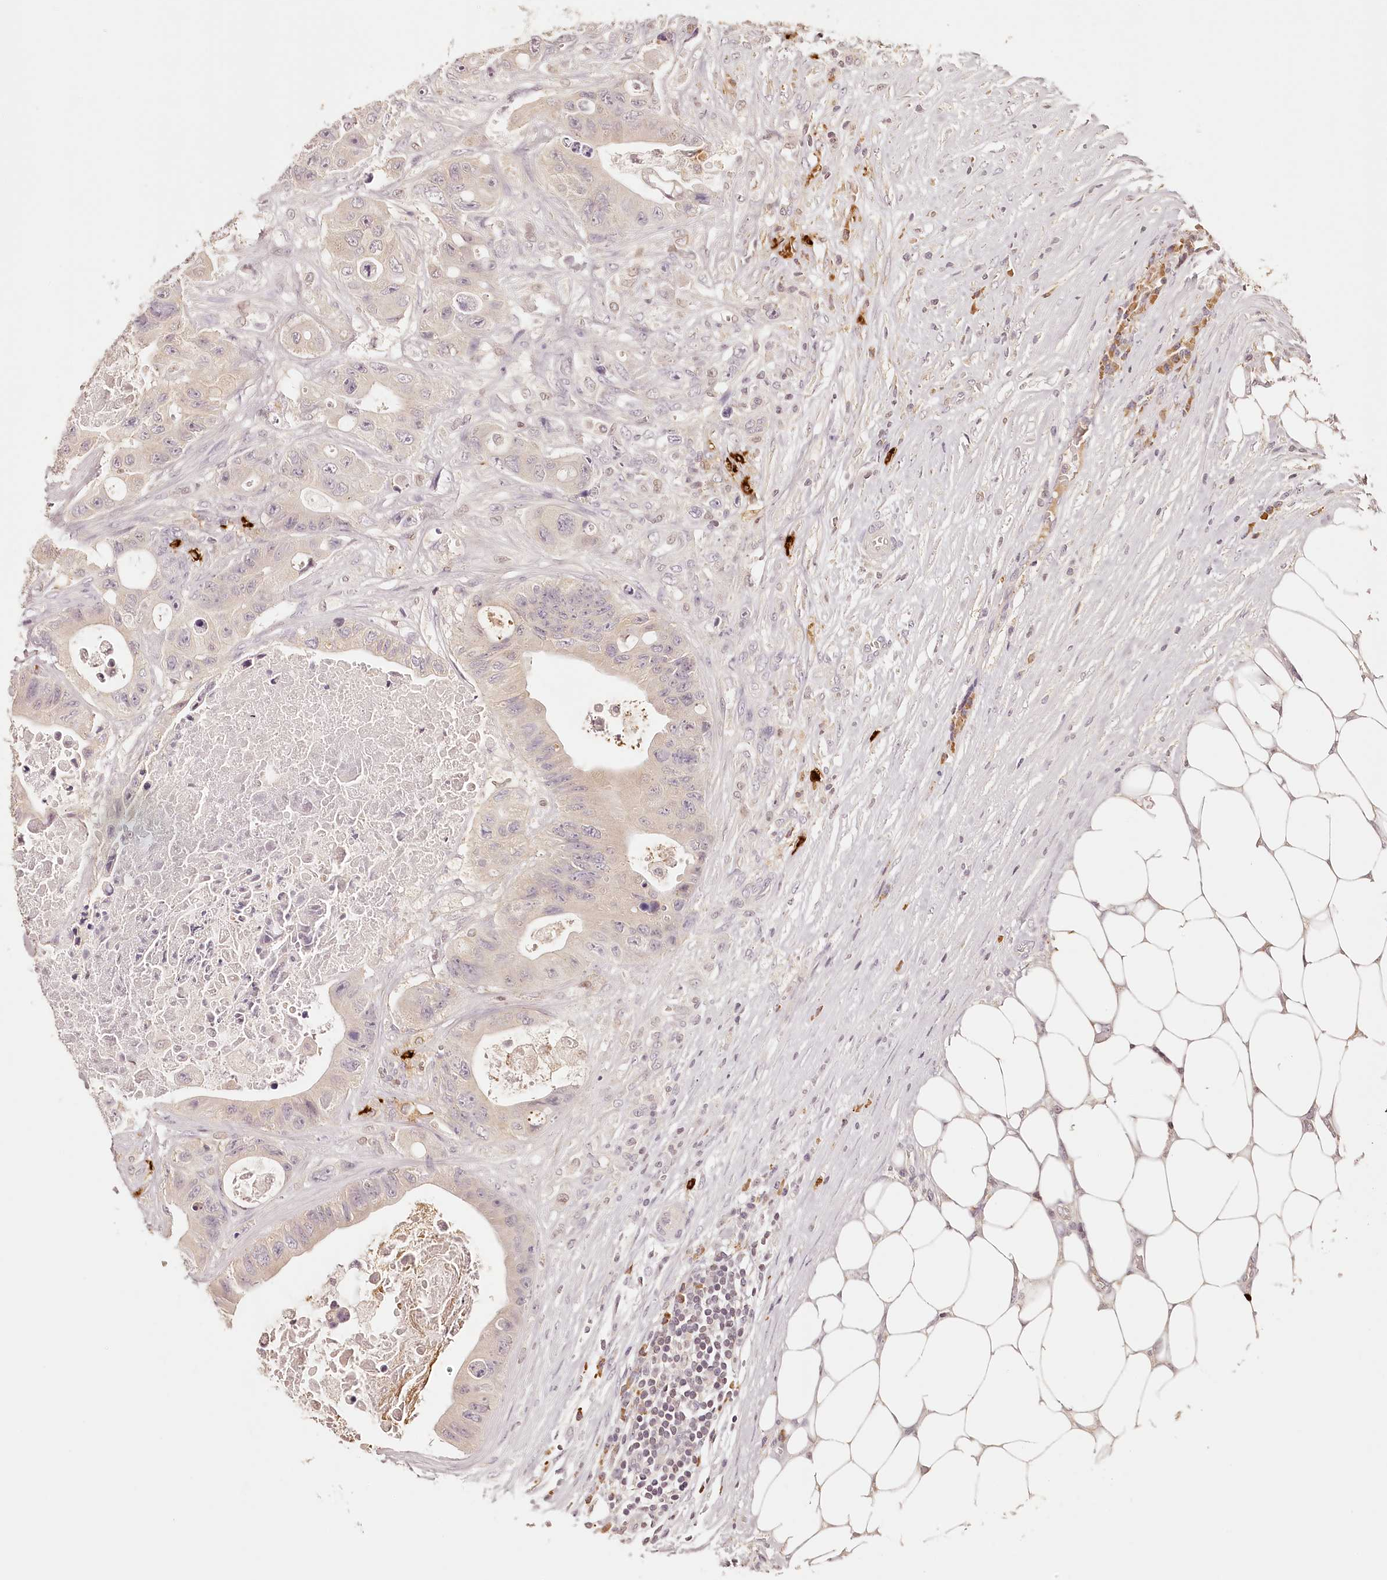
{"staining": {"intensity": "negative", "quantity": "none", "location": "none"}, "tissue": "colorectal cancer", "cell_type": "Tumor cells", "image_type": "cancer", "snomed": [{"axis": "morphology", "description": "Adenocarcinoma, NOS"}, {"axis": "topography", "description": "Colon"}], "caption": "The histopathology image shows no significant expression in tumor cells of colorectal cancer.", "gene": "SYNGR1", "patient": {"sex": "female", "age": 46}}